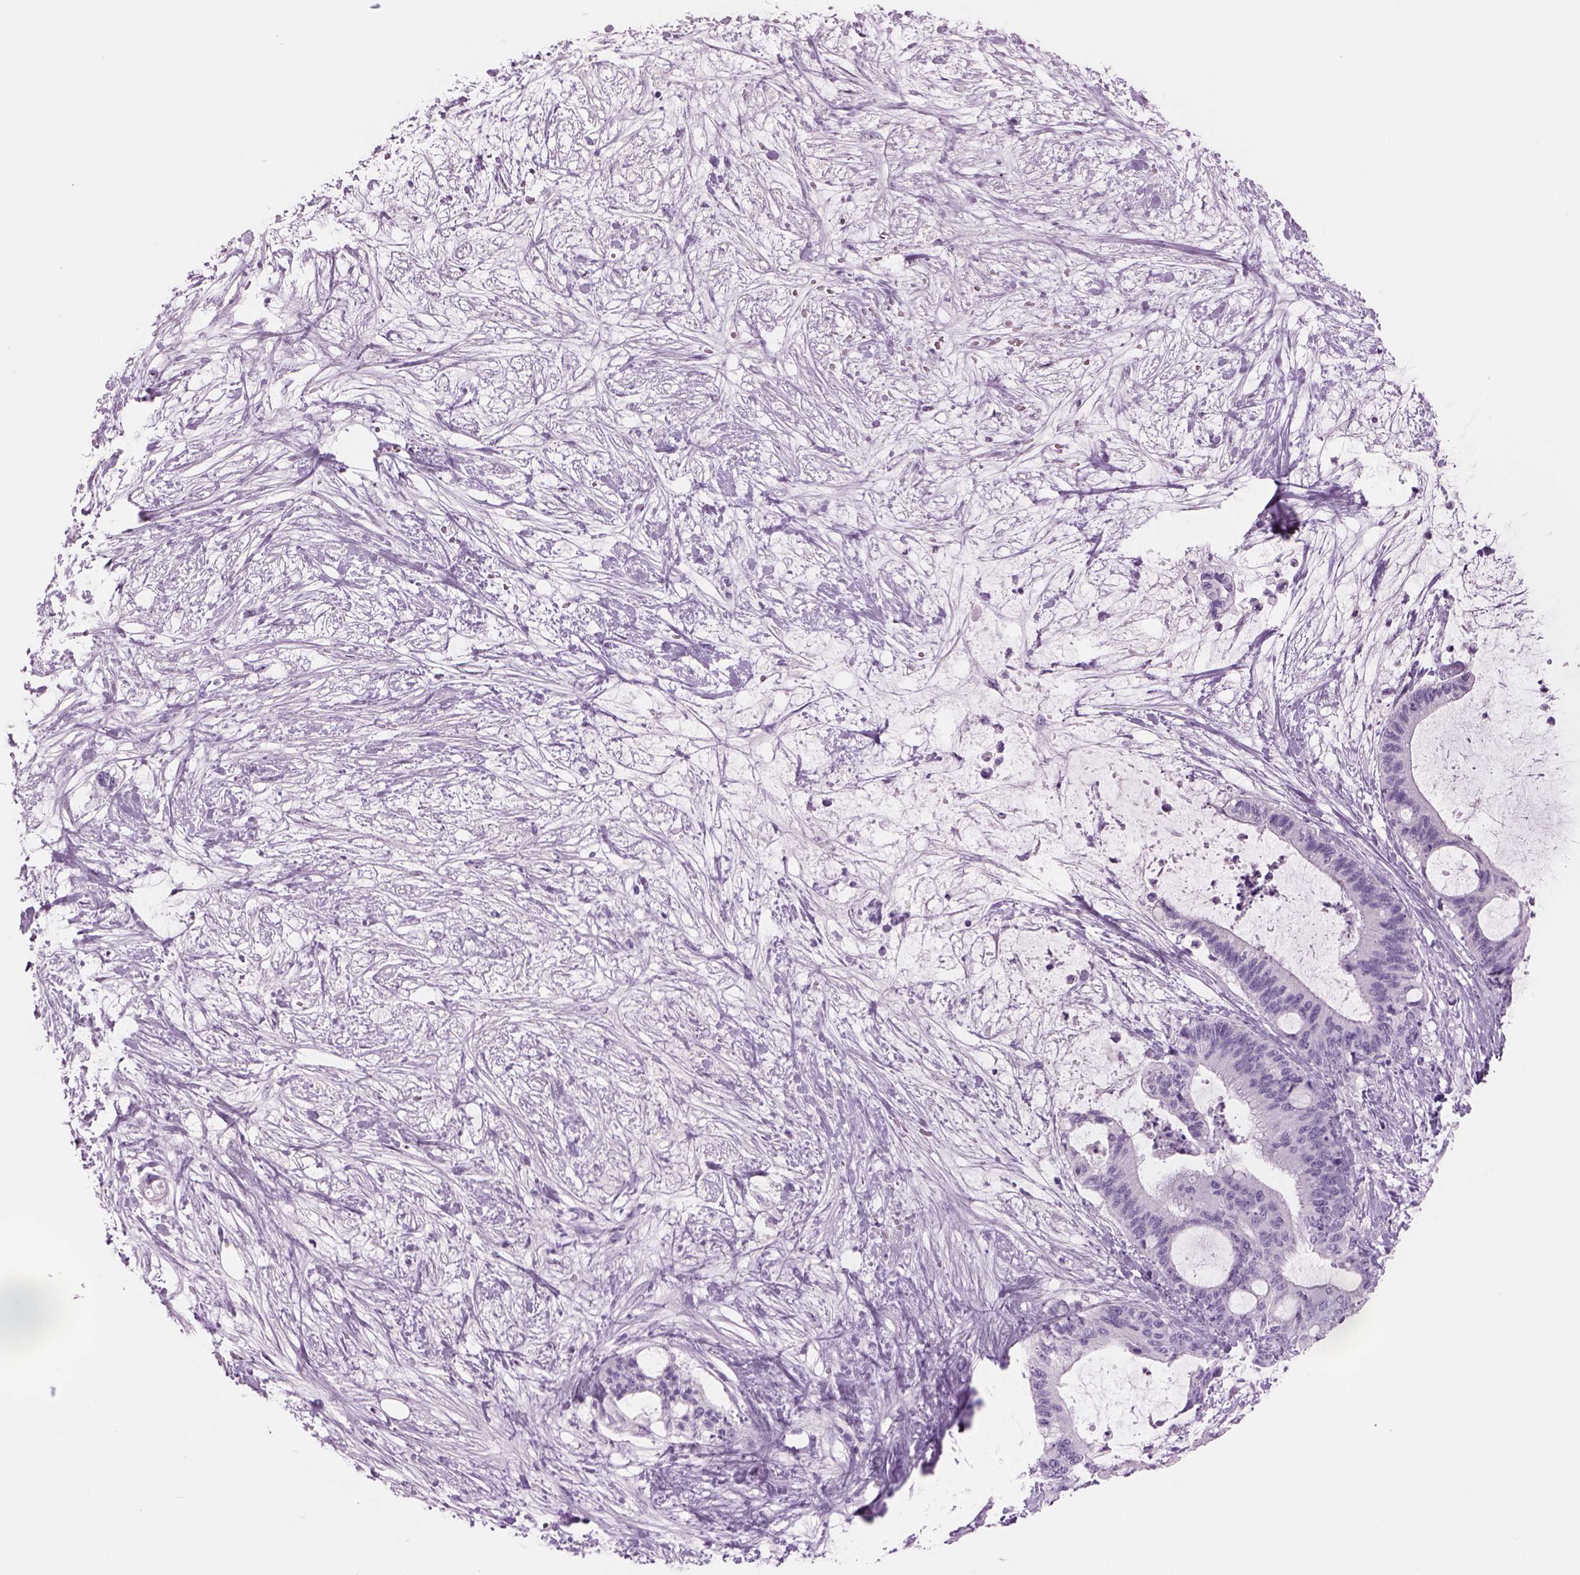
{"staining": {"intensity": "negative", "quantity": "none", "location": "none"}, "tissue": "liver cancer", "cell_type": "Tumor cells", "image_type": "cancer", "snomed": [{"axis": "morphology", "description": "Cholangiocarcinoma"}, {"axis": "topography", "description": "Liver"}], "caption": "The photomicrograph demonstrates no significant expression in tumor cells of liver cancer (cholangiocarcinoma).", "gene": "RHO", "patient": {"sex": "female", "age": 73}}